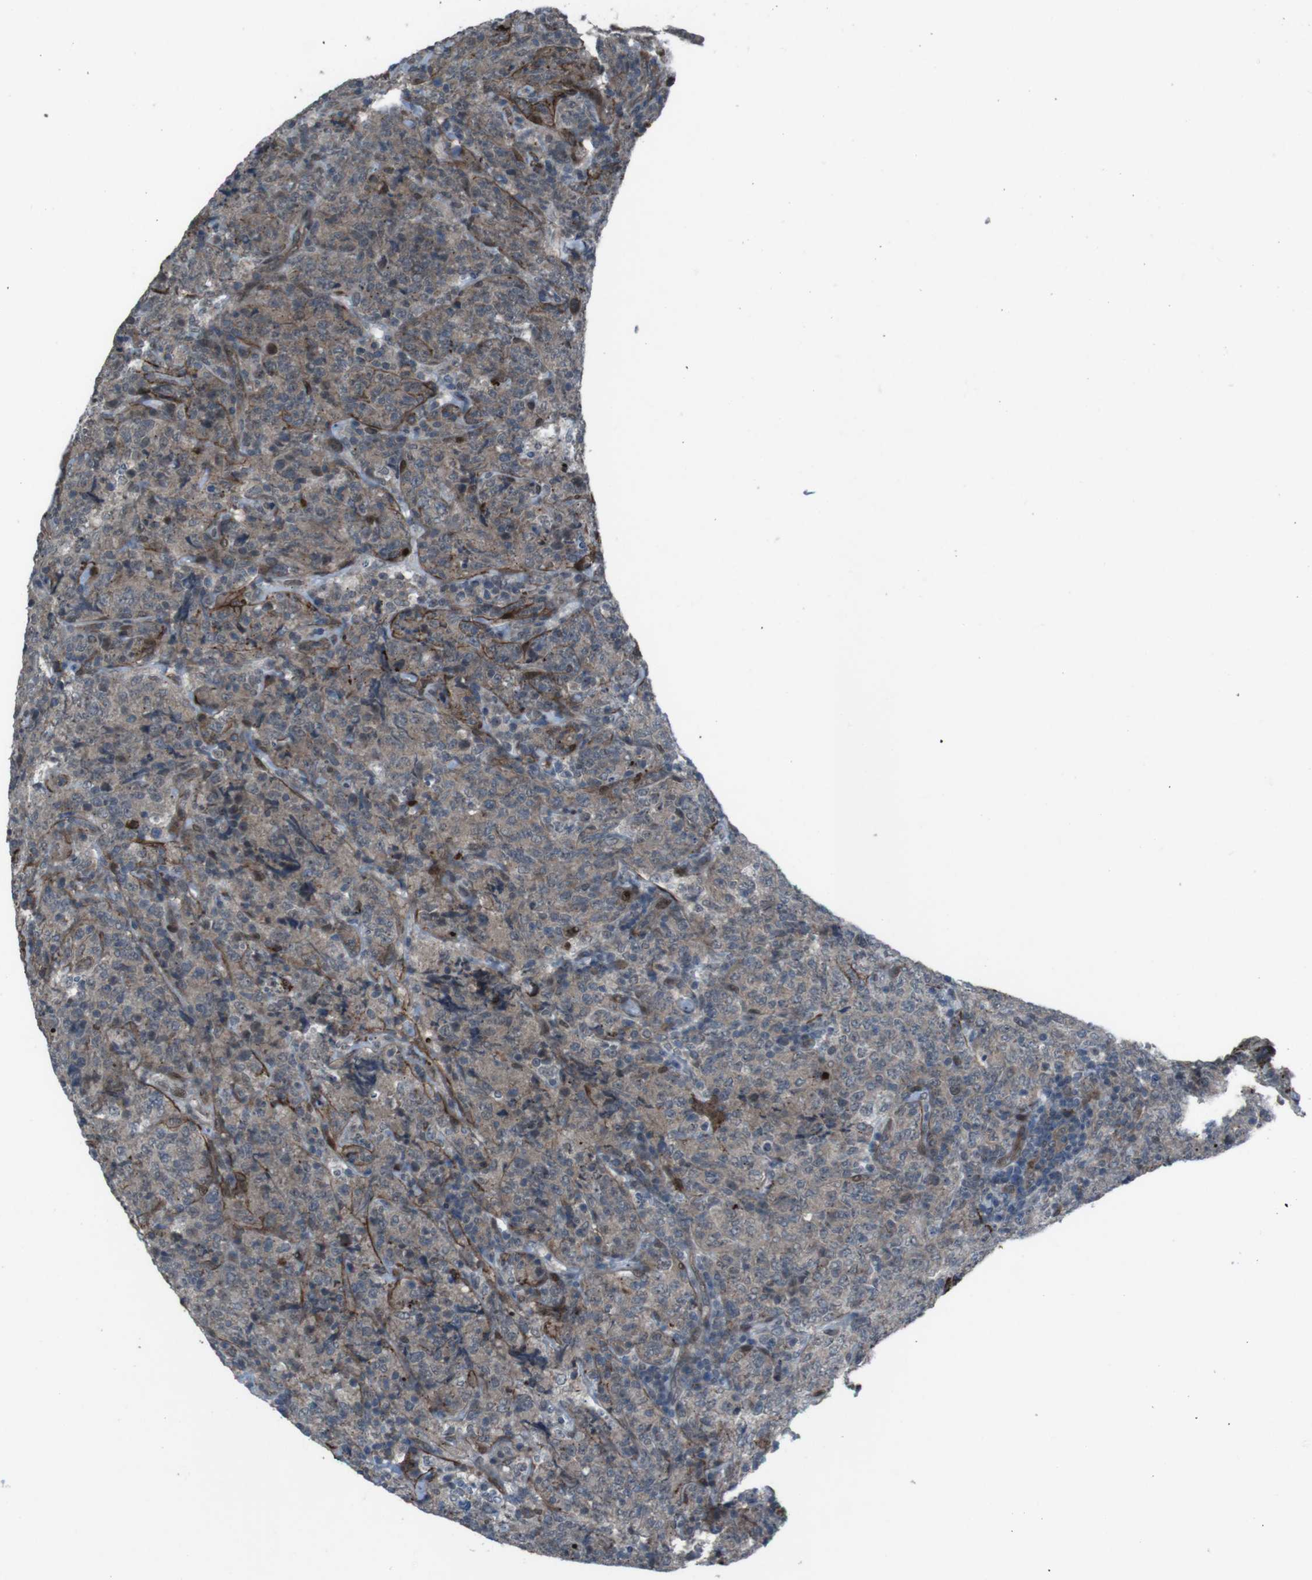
{"staining": {"intensity": "moderate", "quantity": ">75%", "location": "cytoplasmic/membranous"}, "tissue": "lymphoma", "cell_type": "Tumor cells", "image_type": "cancer", "snomed": [{"axis": "morphology", "description": "Malignant lymphoma, non-Hodgkin's type, High grade"}, {"axis": "topography", "description": "Tonsil"}], "caption": "Immunohistochemistry histopathology image of malignant lymphoma, non-Hodgkin's type (high-grade) stained for a protein (brown), which displays medium levels of moderate cytoplasmic/membranous staining in about >75% of tumor cells.", "gene": "GDF10", "patient": {"sex": "female", "age": 36}}